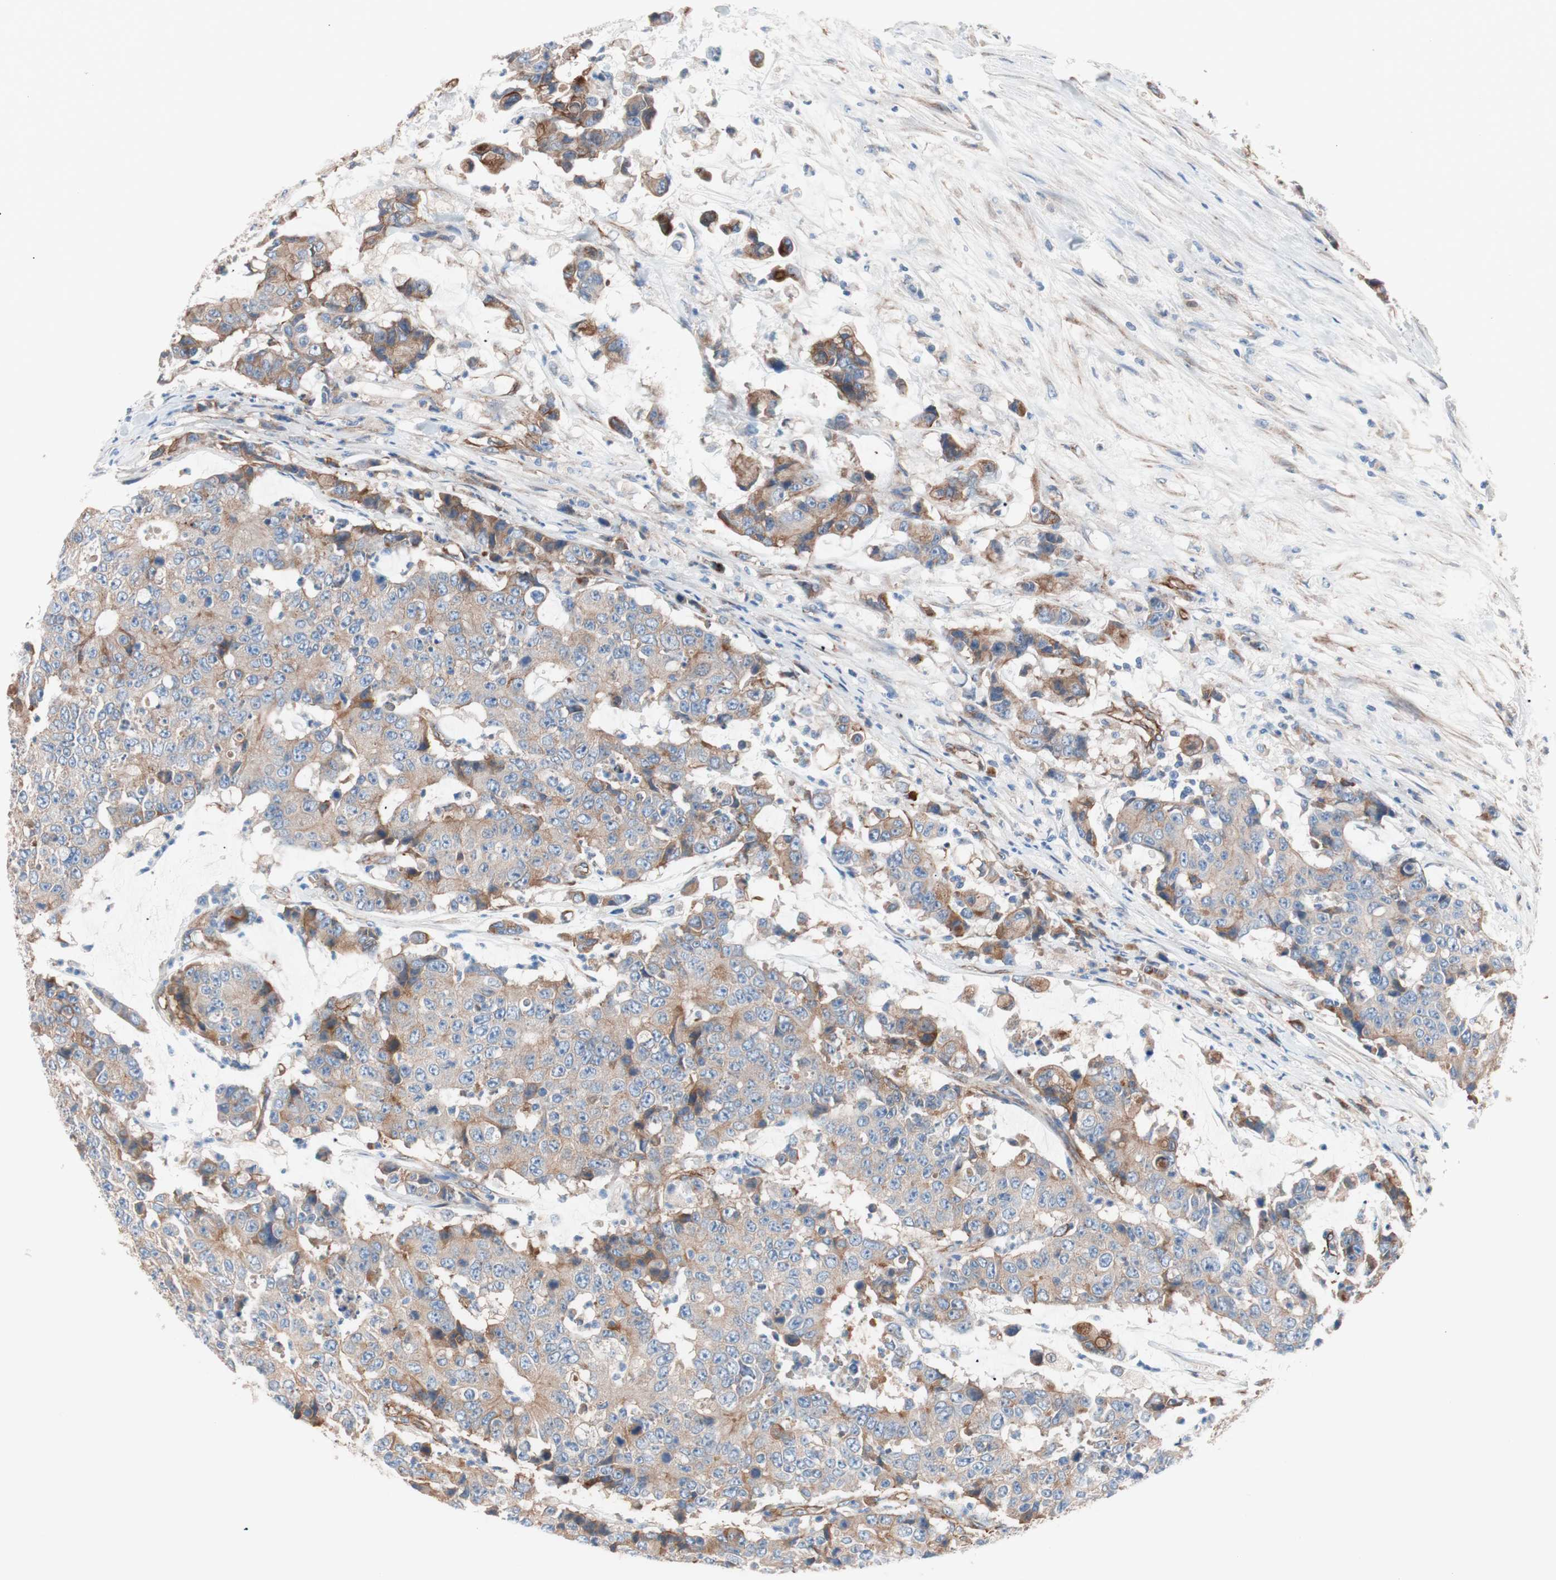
{"staining": {"intensity": "moderate", "quantity": "25%-75%", "location": "cytoplasmic/membranous"}, "tissue": "colorectal cancer", "cell_type": "Tumor cells", "image_type": "cancer", "snomed": [{"axis": "morphology", "description": "Adenocarcinoma, NOS"}, {"axis": "topography", "description": "Colon"}], "caption": "Colorectal cancer (adenocarcinoma) stained with immunohistochemistry demonstrates moderate cytoplasmic/membranous staining in about 25%-75% of tumor cells. (Stains: DAB in brown, nuclei in blue, Microscopy: brightfield microscopy at high magnification).", "gene": "SPINT1", "patient": {"sex": "female", "age": 86}}